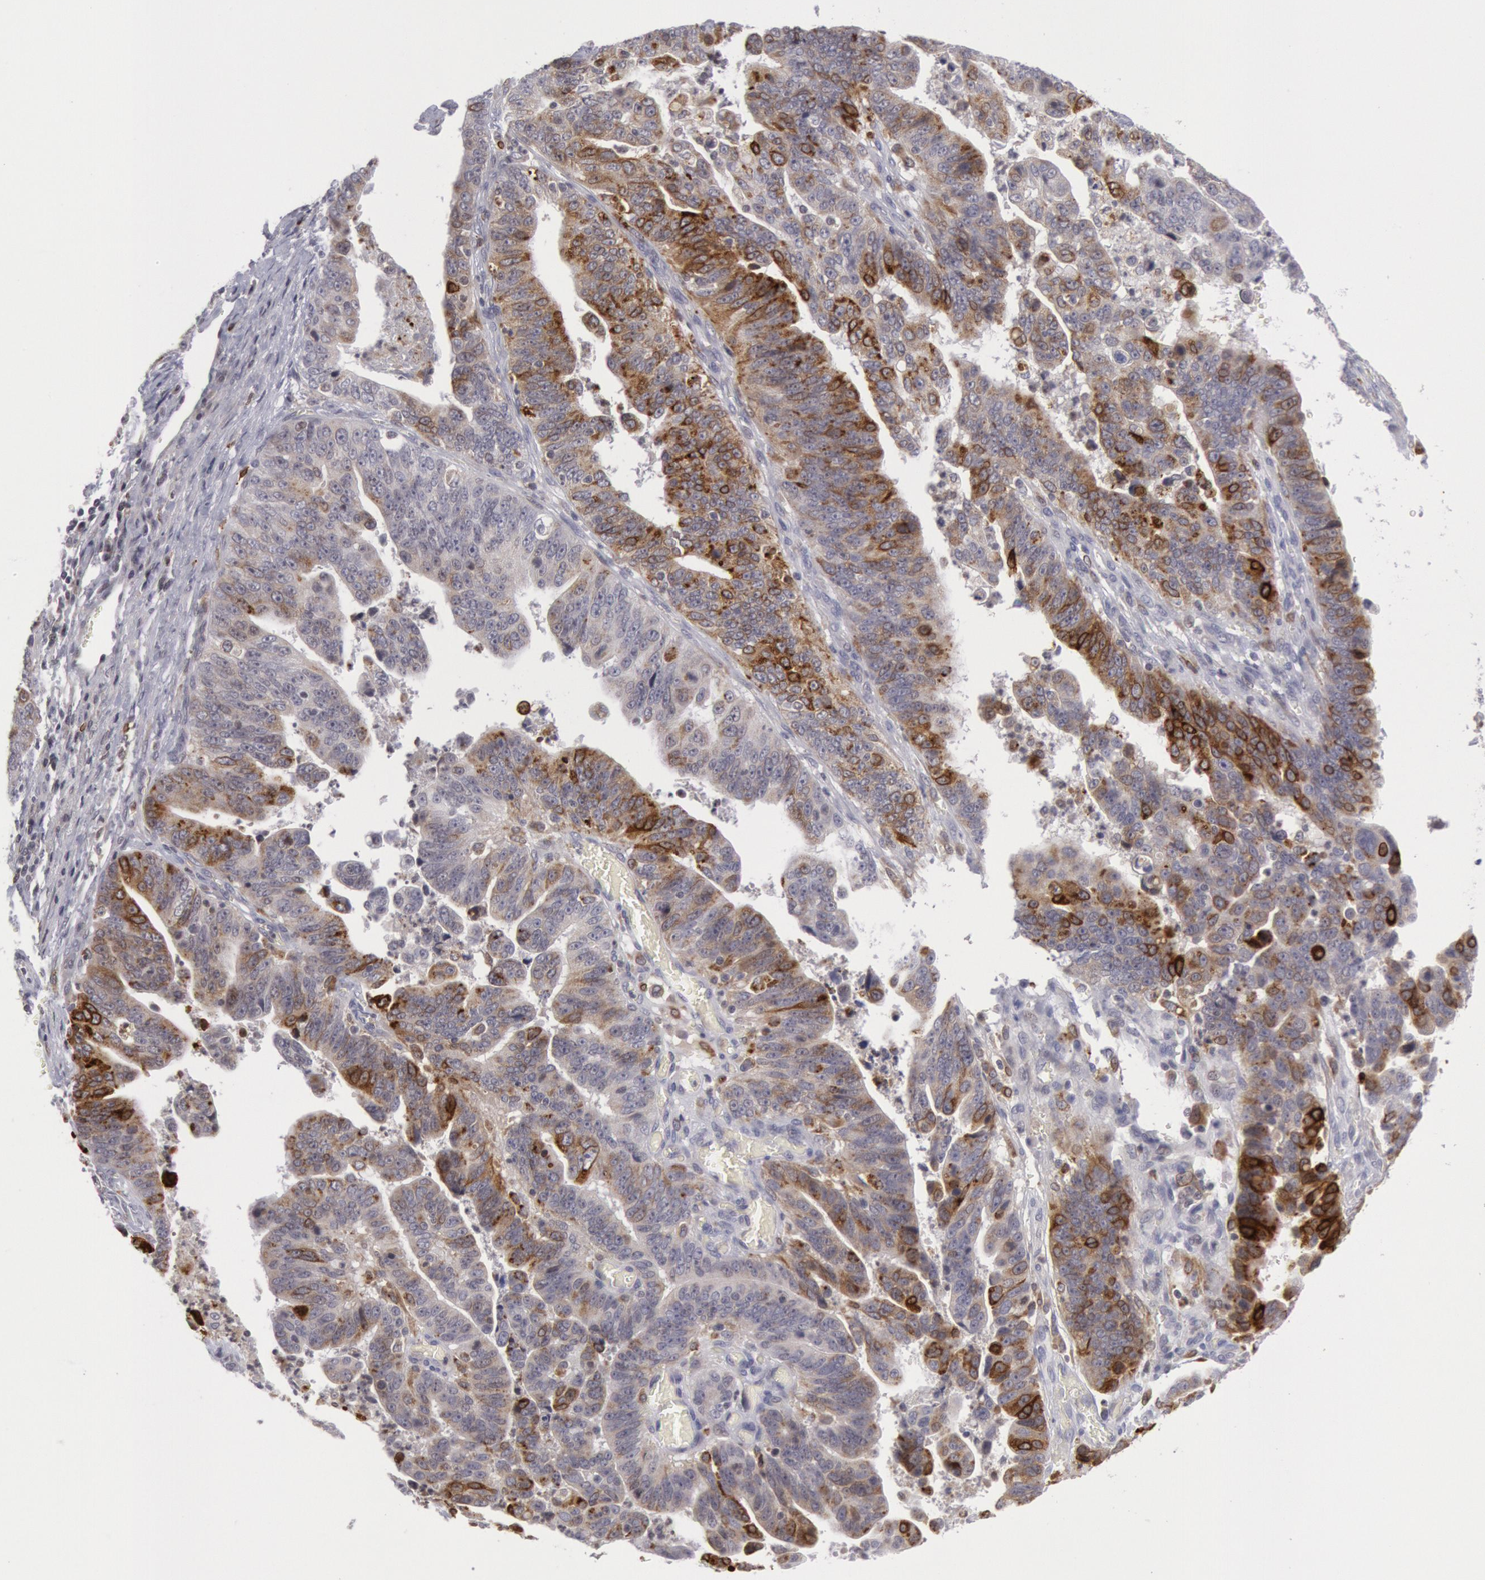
{"staining": {"intensity": "moderate", "quantity": "<25%", "location": "cytoplasmic/membranous"}, "tissue": "stomach cancer", "cell_type": "Tumor cells", "image_type": "cancer", "snomed": [{"axis": "morphology", "description": "Adenocarcinoma, NOS"}, {"axis": "topography", "description": "Stomach, upper"}], "caption": "Immunohistochemistry of stomach cancer demonstrates low levels of moderate cytoplasmic/membranous expression in approximately <25% of tumor cells.", "gene": "PTGS2", "patient": {"sex": "female", "age": 50}}